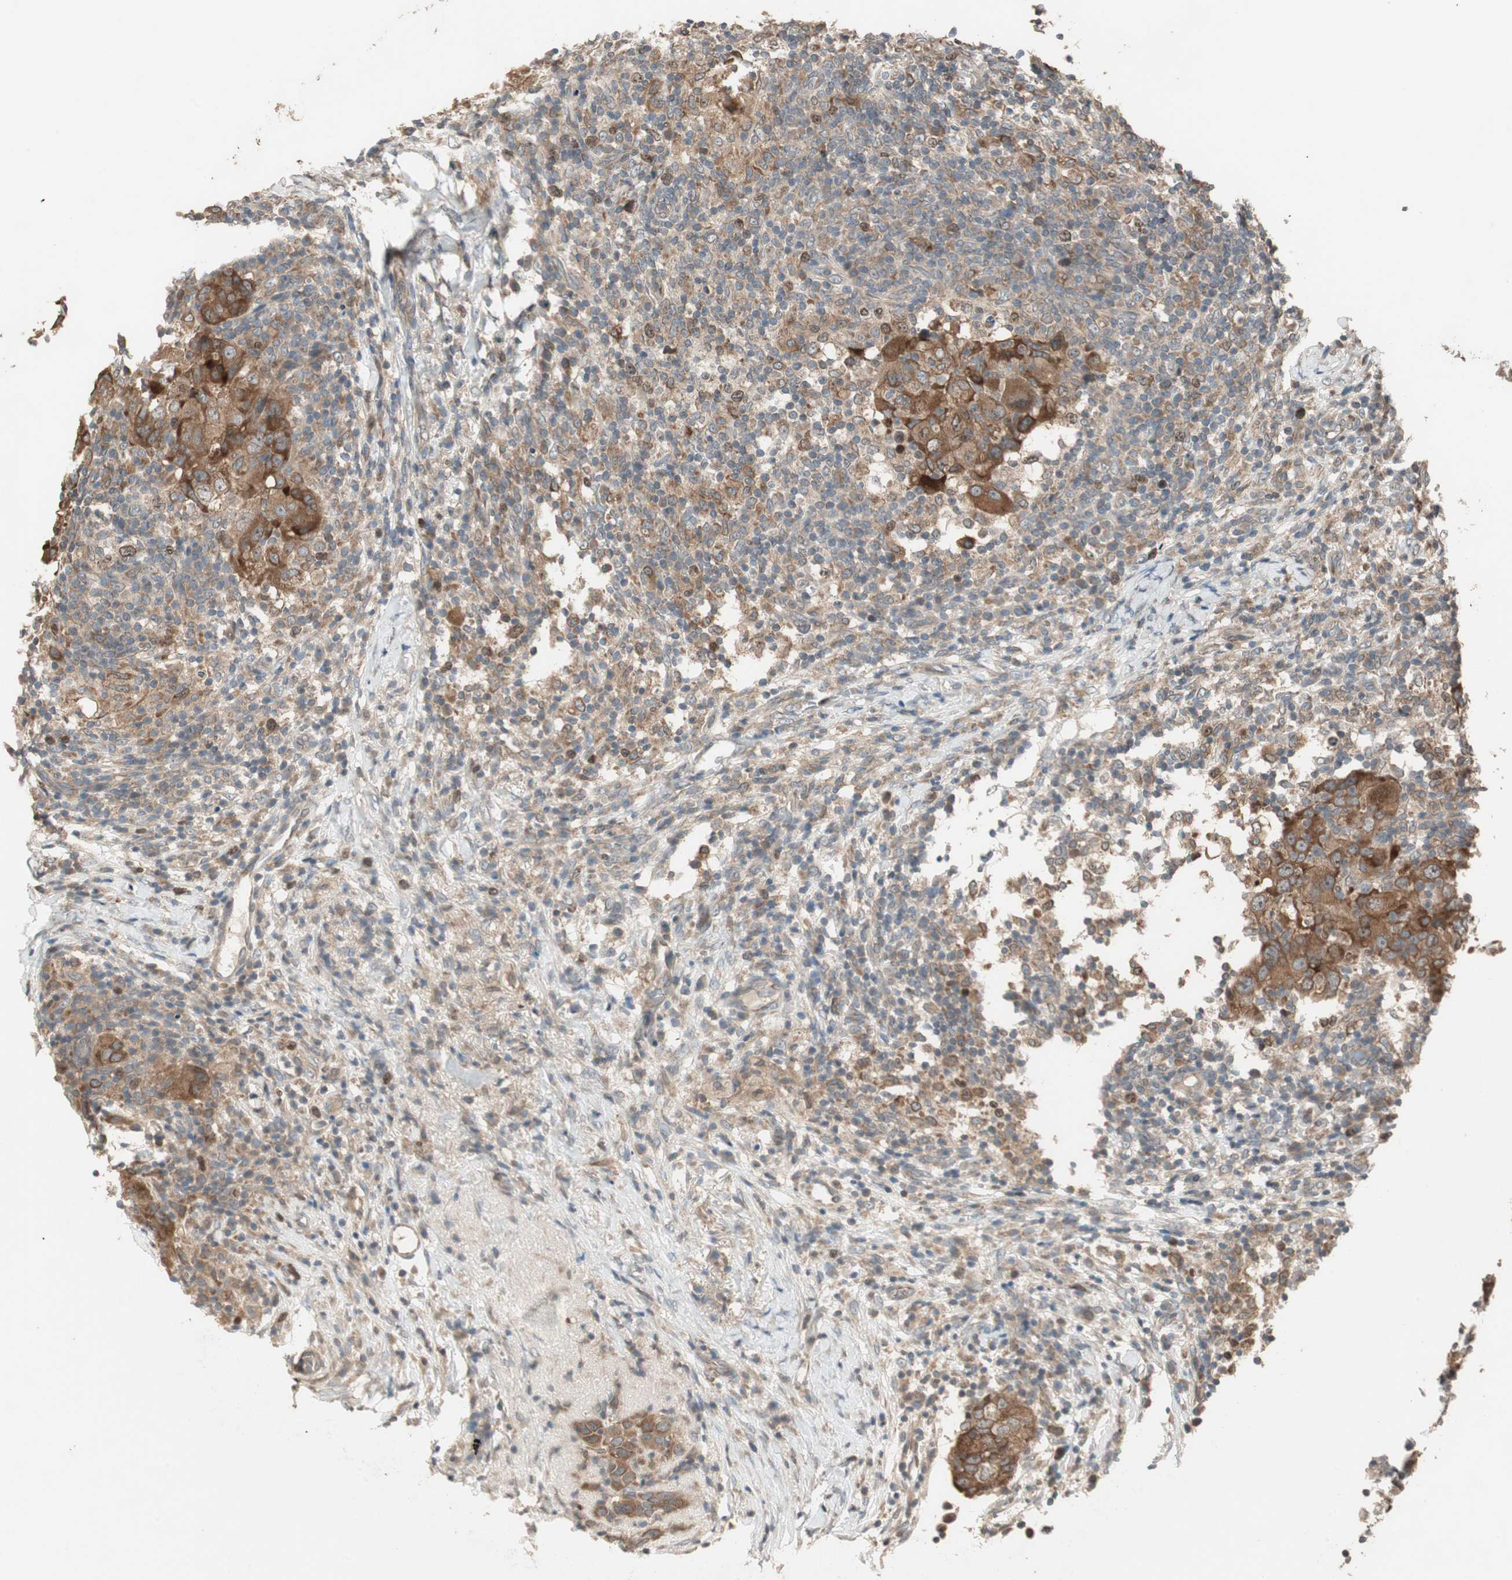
{"staining": {"intensity": "strong", "quantity": ">75%", "location": "cytoplasmic/membranous"}, "tissue": "breast cancer", "cell_type": "Tumor cells", "image_type": "cancer", "snomed": [{"axis": "morphology", "description": "Duct carcinoma"}, {"axis": "topography", "description": "Breast"}], "caption": "IHC of breast cancer shows high levels of strong cytoplasmic/membranous expression in about >75% of tumor cells.", "gene": "ATP6AP2", "patient": {"sex": "female", "age": 37}}